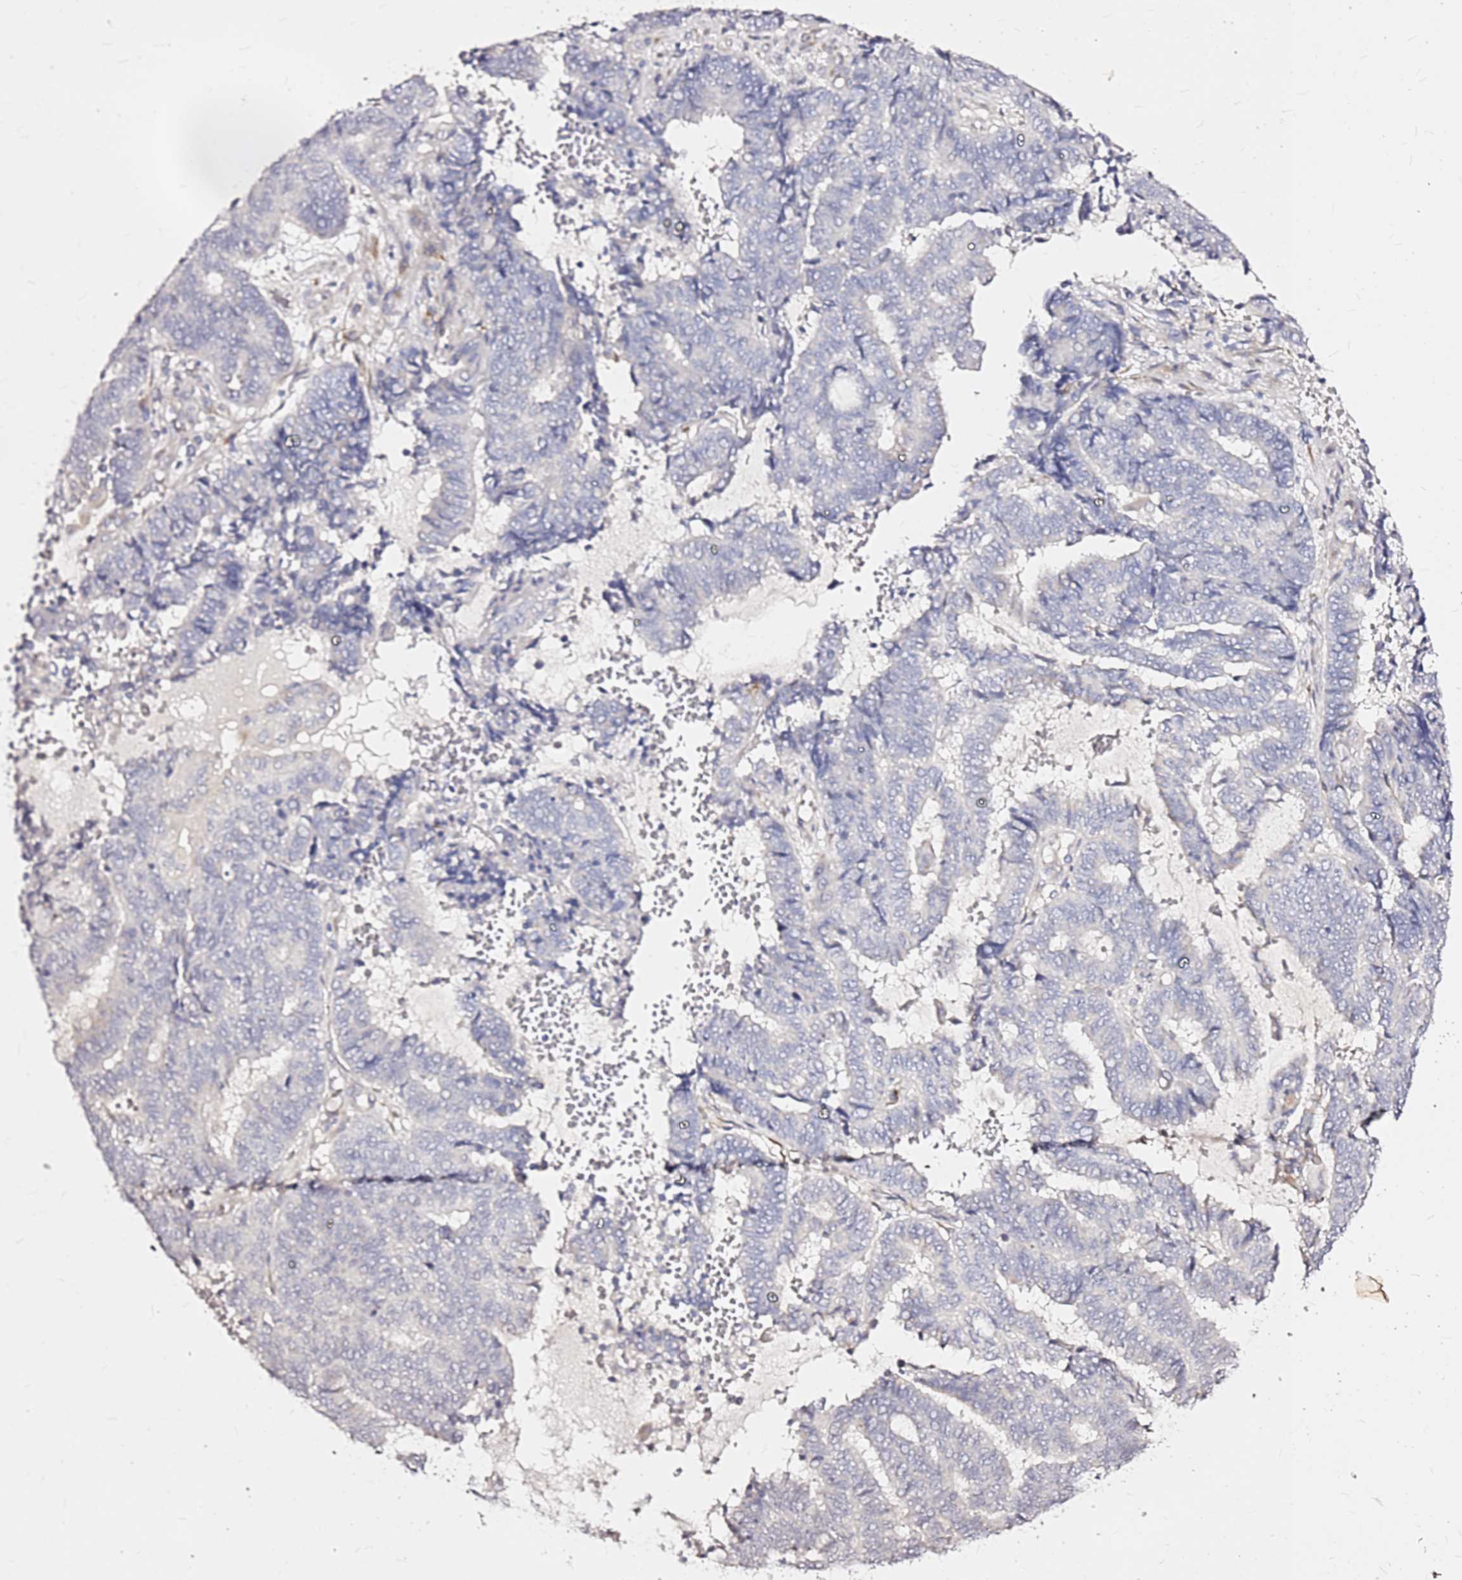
{"staining": {"intensity": "negative", "quantity": "none", "location": "none"}, "tissue": "endometrial cancer", "cell_type": "Tumor cells", "image_type": "cancer", "snomed": [{"axis": "morphology", "description": "Adenocarcinoma, NOS"}, {"axis": "topography", "description": "Uterus"}, {"axis": "topography", "description": "Endometrium"}], "caption": "Tumor cells show no significant protein staining in endometrial cancer (adenocarcinoma).", "gene": "CASD1", "patient": {"sex": "female", "age": 70}}